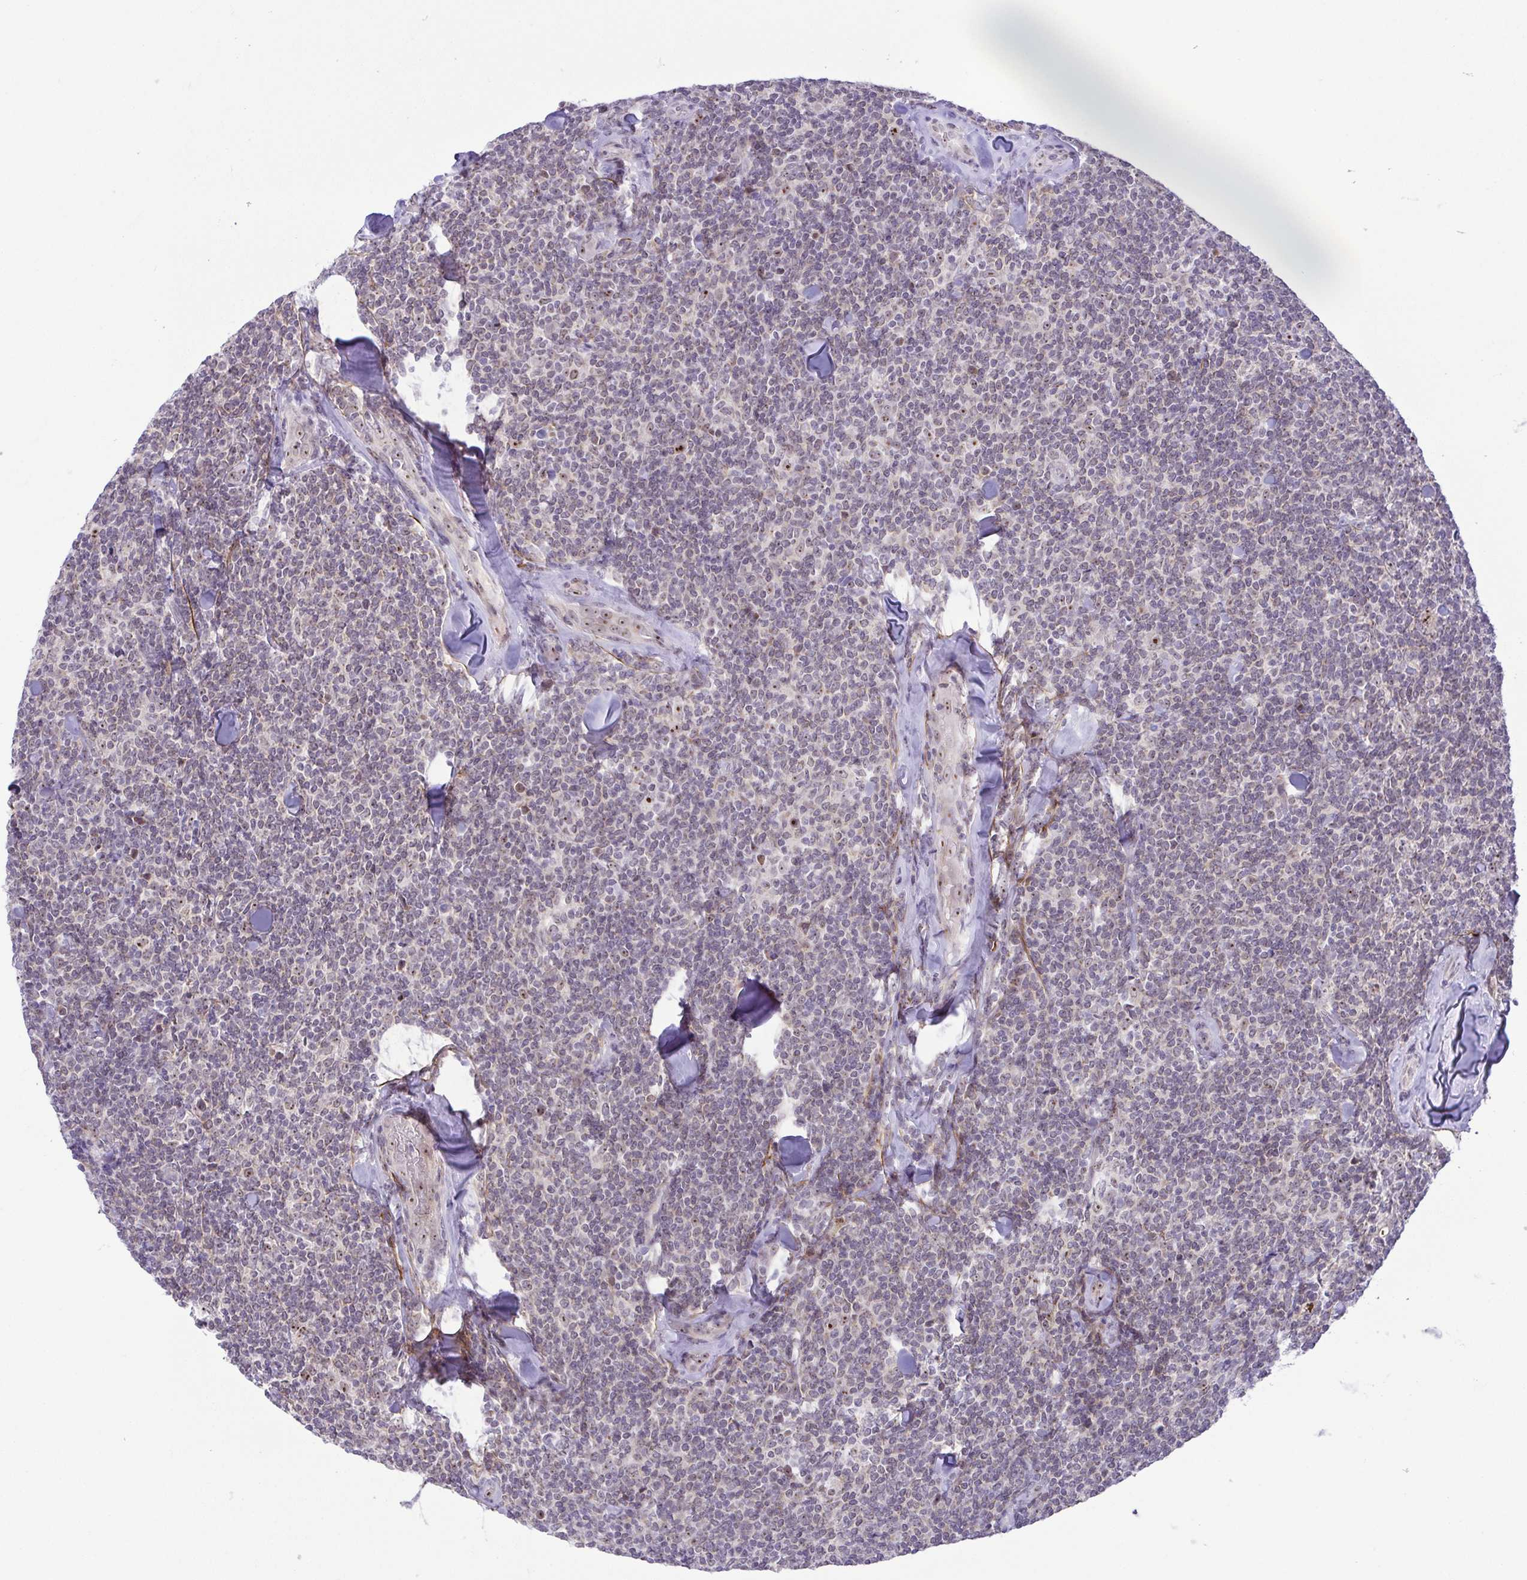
{"staining": {"intensity": "negative", "quantity": "none", "location": "none"}, "tissue": "lymphoma", "cell_type": "Tumor cells", "image_type": "cancer", "snomed": [{"axis": "morphology", "description": "Malignant lymphoma, non-Hodgkin's type, Low grade"}, {"axis": "topography", "description": "Lymph node"}], "caption": "Image shows no significant protein expression in tumor cells of lymphoma.", "gene": "RSL24D1", "patient": {"sex": "female", "age": 56}}